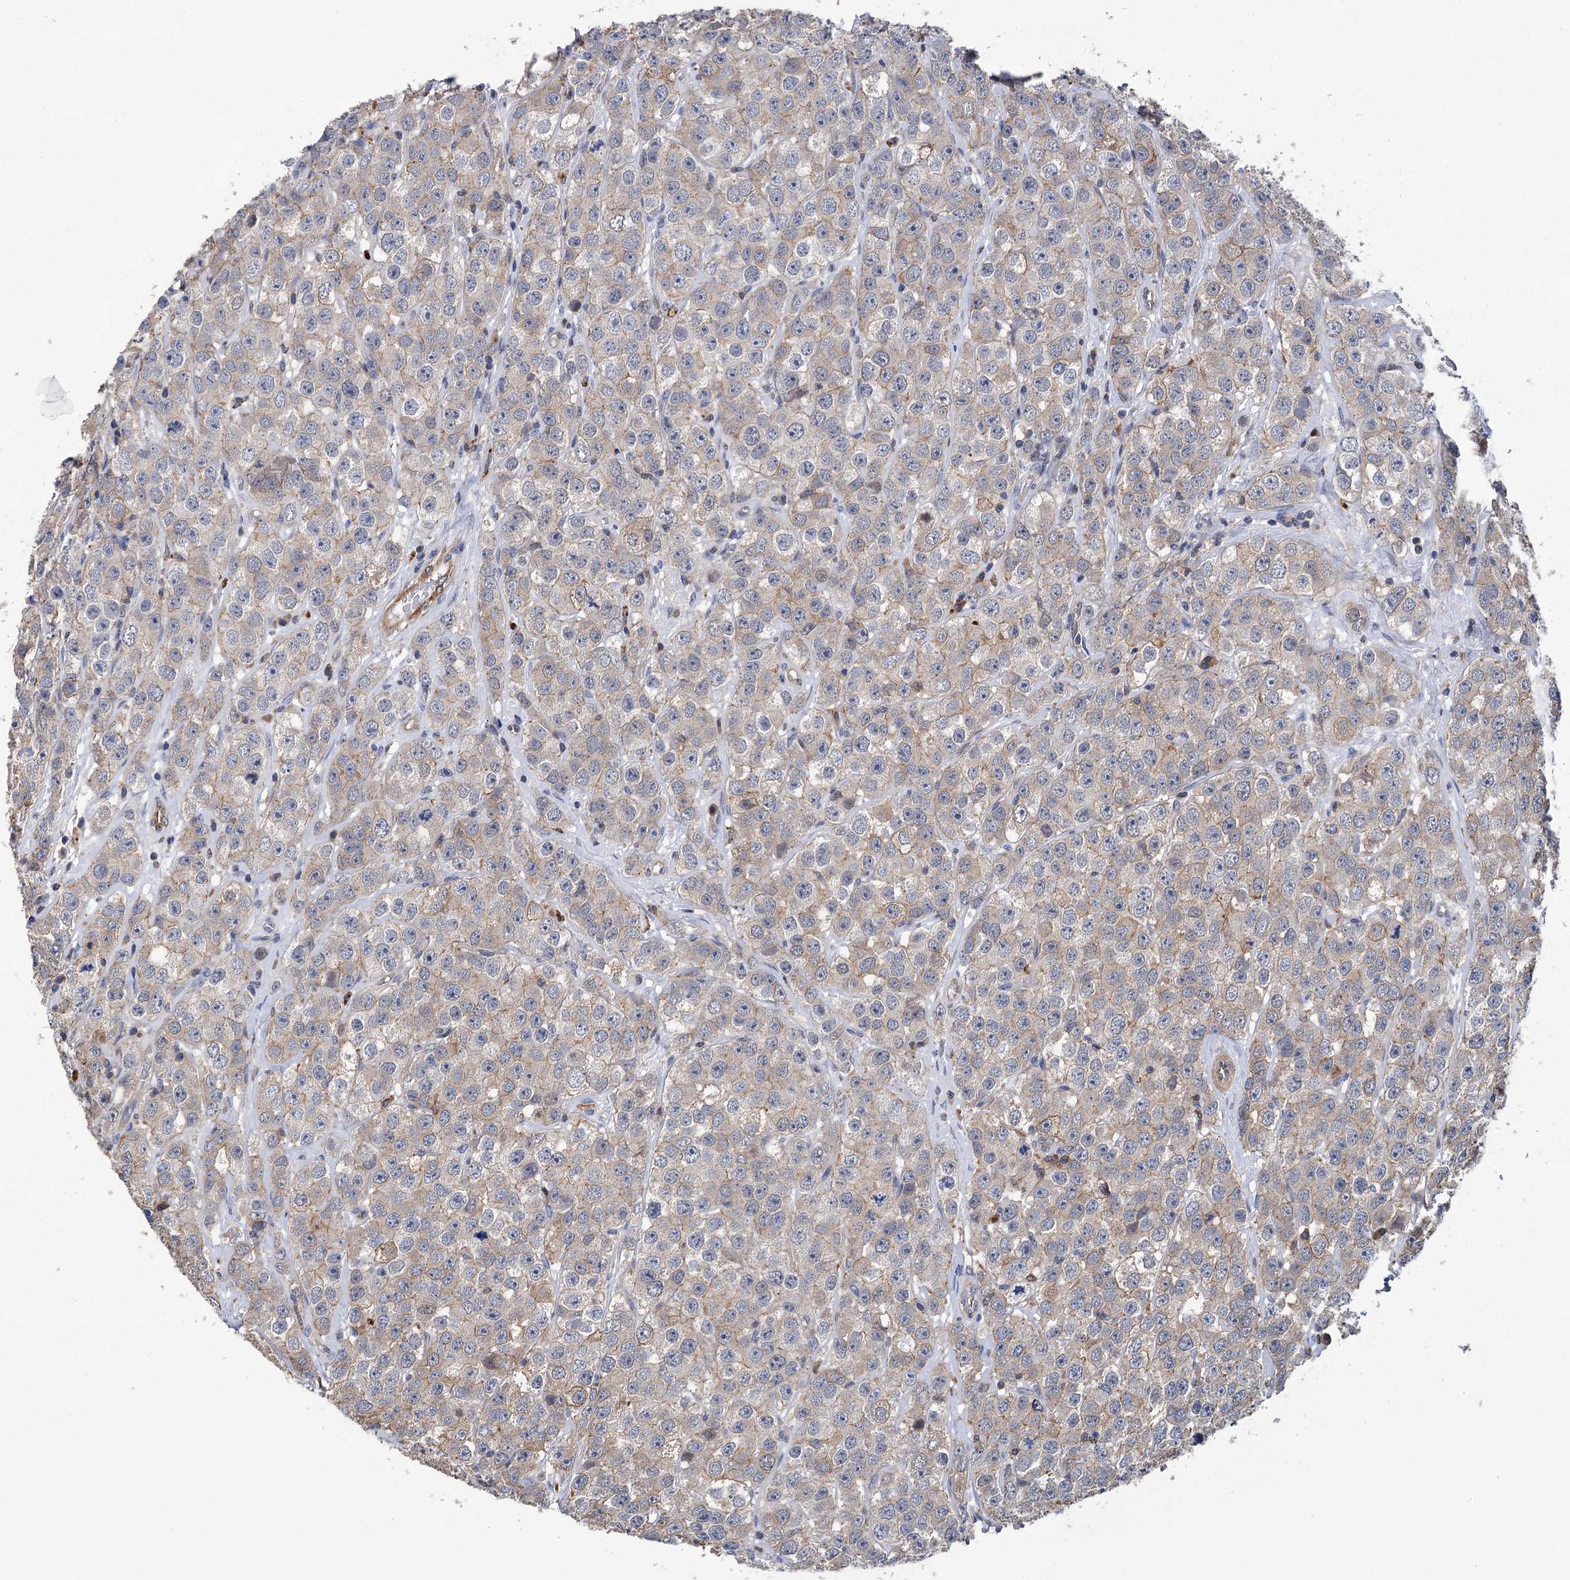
{"staining": {"intensity": "weak", "quantity": "<25%", "location": "cytoplasmic/membranous"}, "tissue": "testis cancer", "cell_type": "Tumor cells", "image_type": "cancer", "snomed": [{"axis": "morphology", "description": "Seminoma, NOS"}, {"axis": "topography", "description": "Testis"}], "caption": "Tumor cells are negative for protein expression in human testis seminoma. (DAB IHC, high magnification).", "gene": "DPP3", "patient": {"sex": "male", "age": 28}}